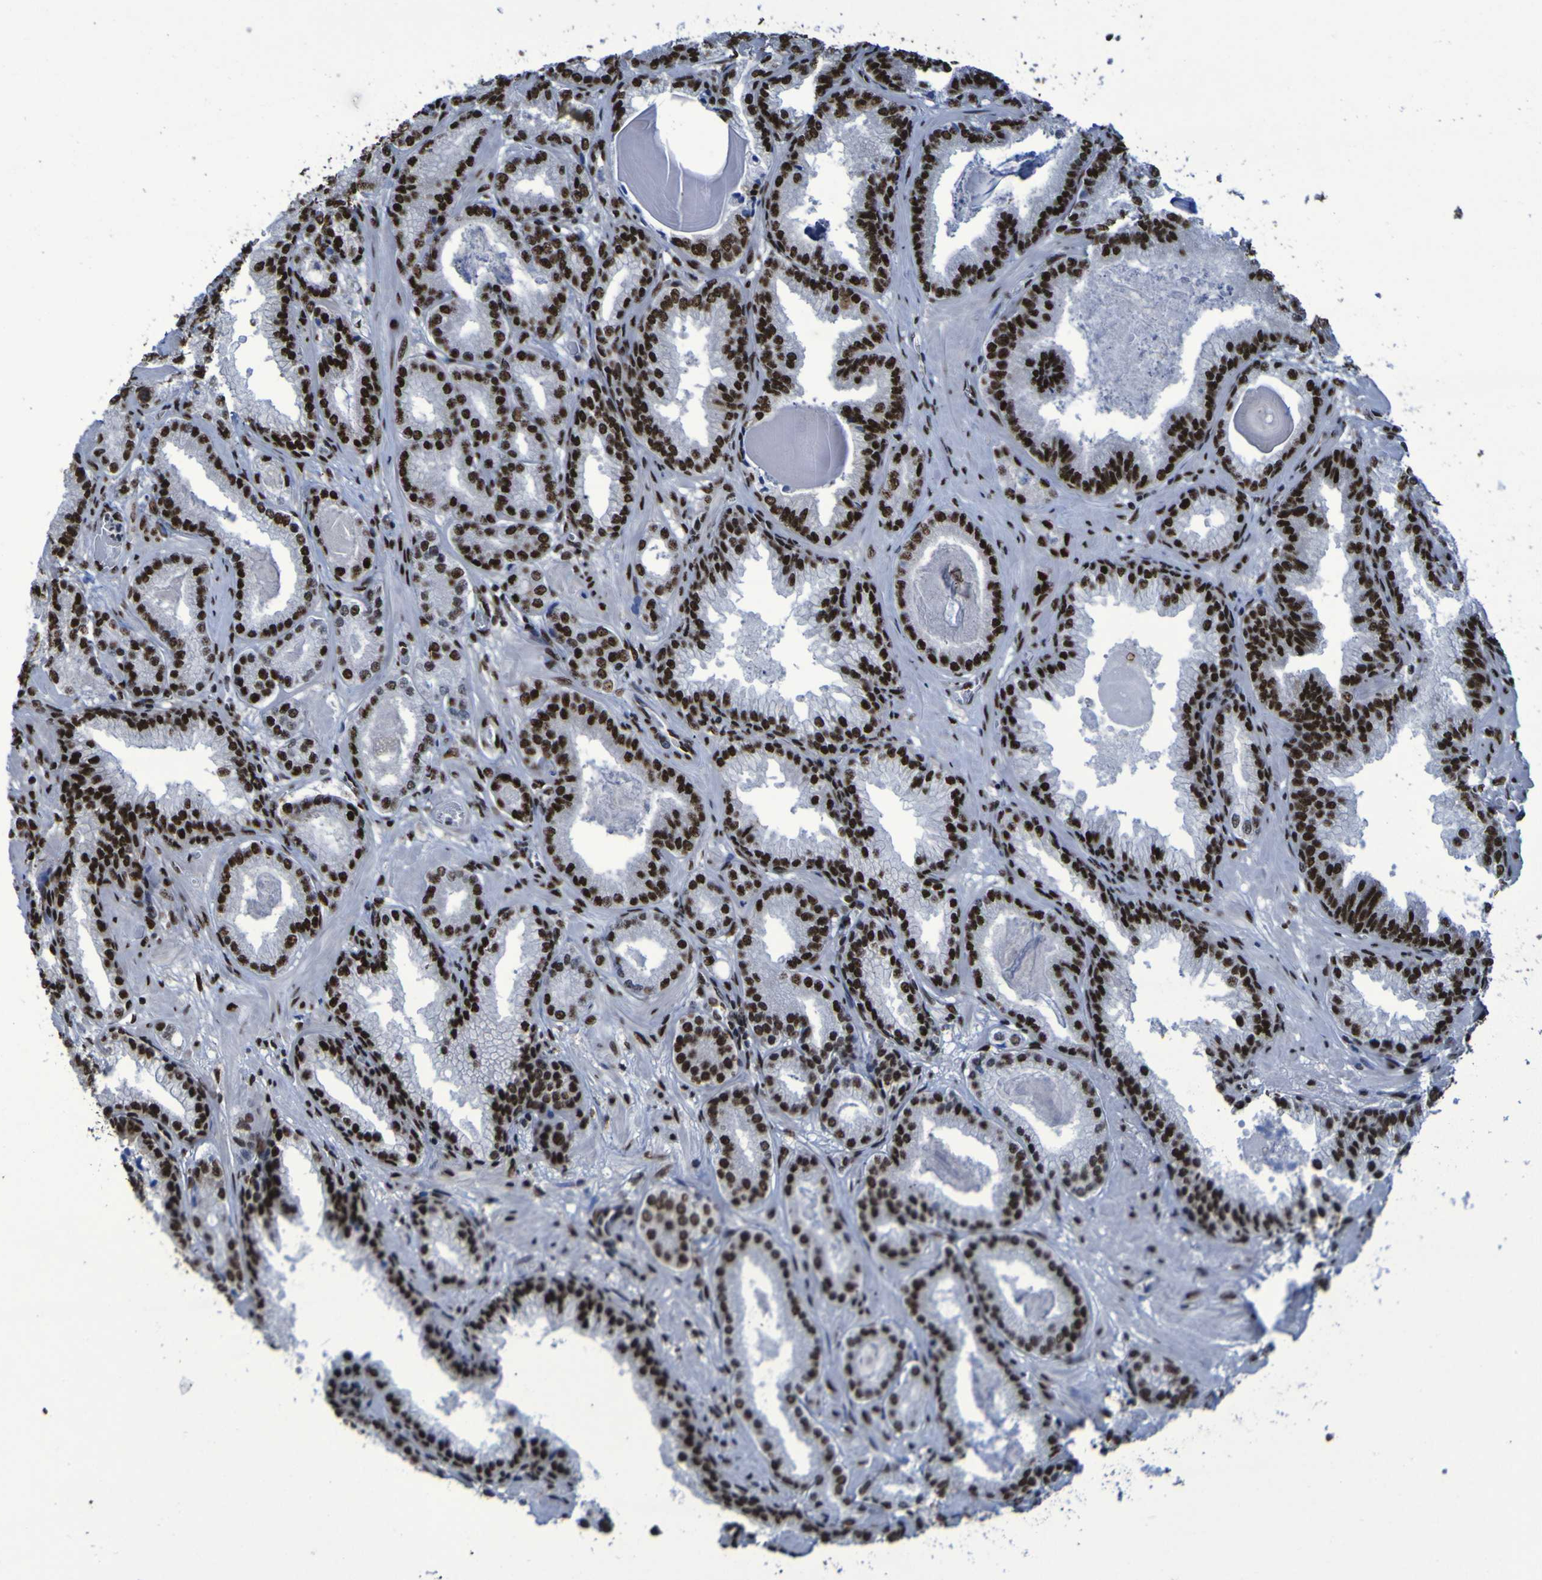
{"staining": {"intensity": "strong", "quantity": ">75%", "location": "nuclear"}, "tissue": "prostate cancer", "cell_type": "Tumor cells", "image_type": "cancer", "snomed": [{"axis": "morphology", "description": "Adenocarcinoma, Low grade"}, {"axis": "topography", "description": "Prostate"}], "caption": "Tumor cells display strong nuclear staining in approximately >75% of cells in prostate cancer (low-grade adenocarcinoma).", "gene": "HNRNPR", "patient": {"sex": "male", "age": 59}}